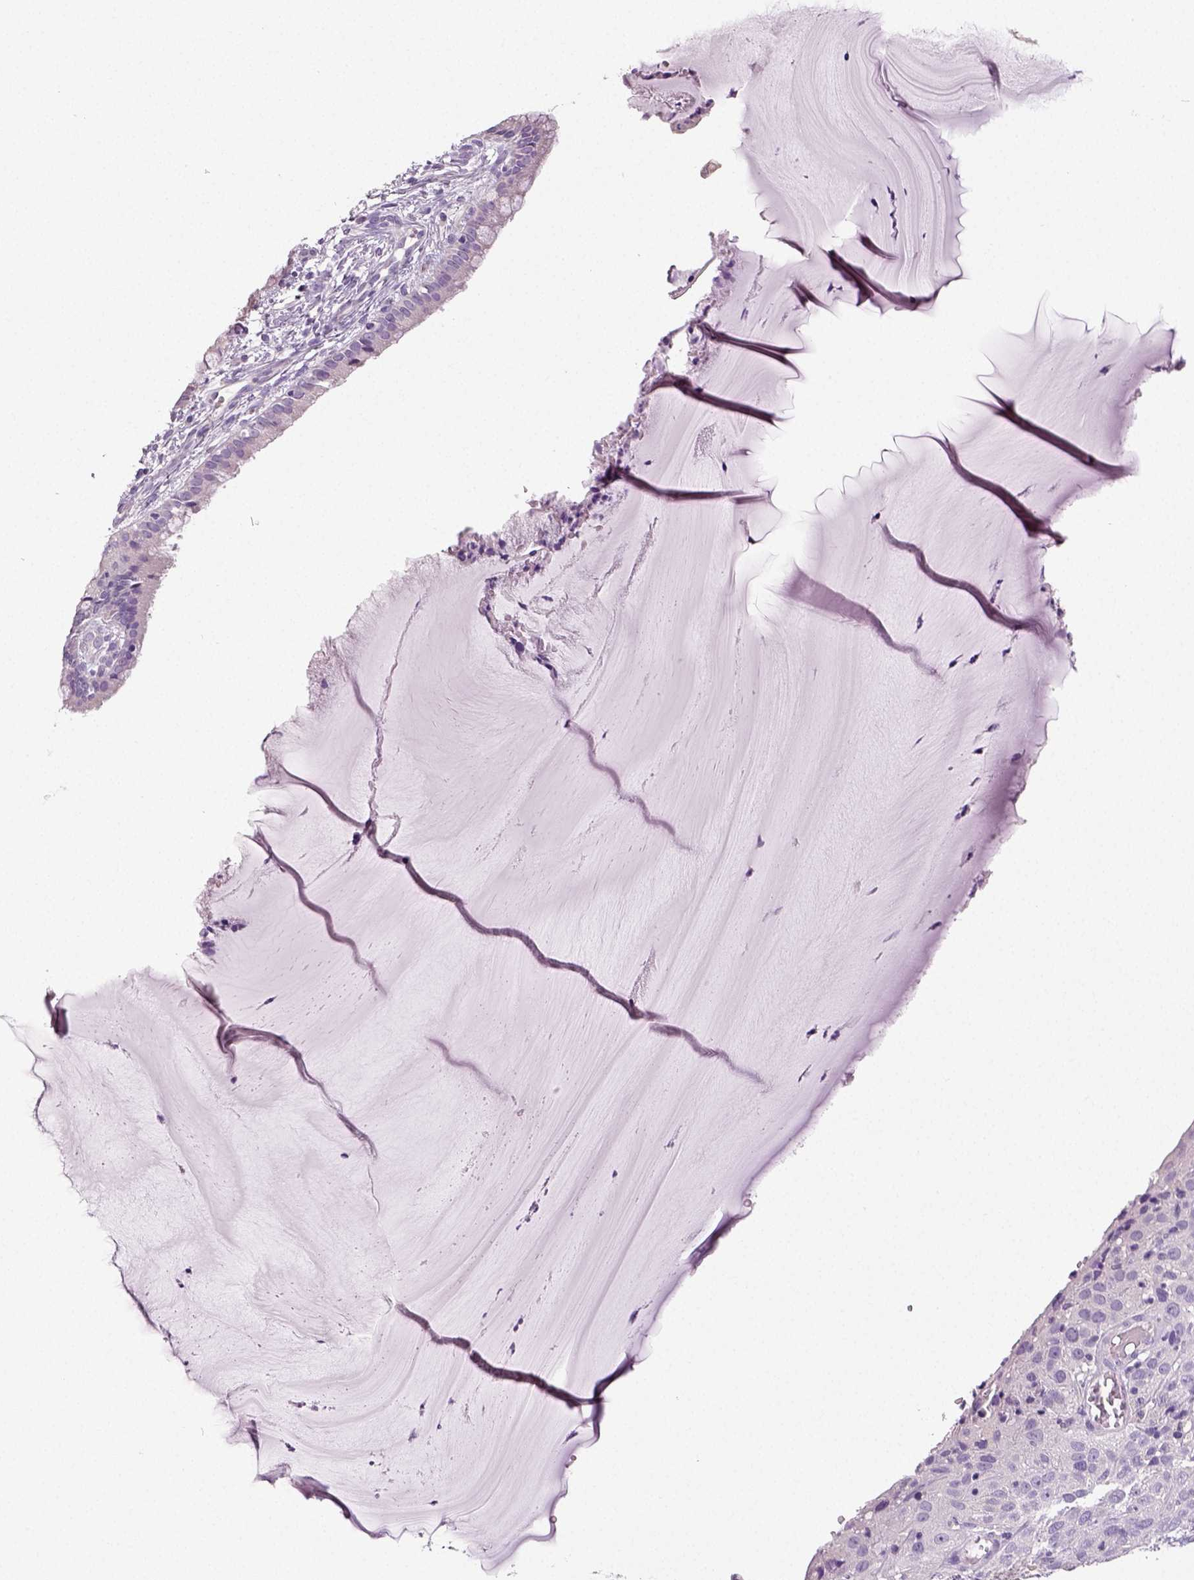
{"staining": {"intensity": "negative", "quantity": "none", "location": "none"}, "tissue": "cervical cancer", "cell_type": "Tumor cells", "image_type": "cancer", "snomed": [{"axis": "morphology", "description": "Squamous cell carcinoma, NOS"}, {"axis": "topography", "description": "Cervix"}], "caption": "Immunohistochemical staining of cervical squamous cell carcinoma demonstrates no significant expression in tumor cells.", "gene": "NECAB2", "patient": {"sex": "female", "age": 32}}